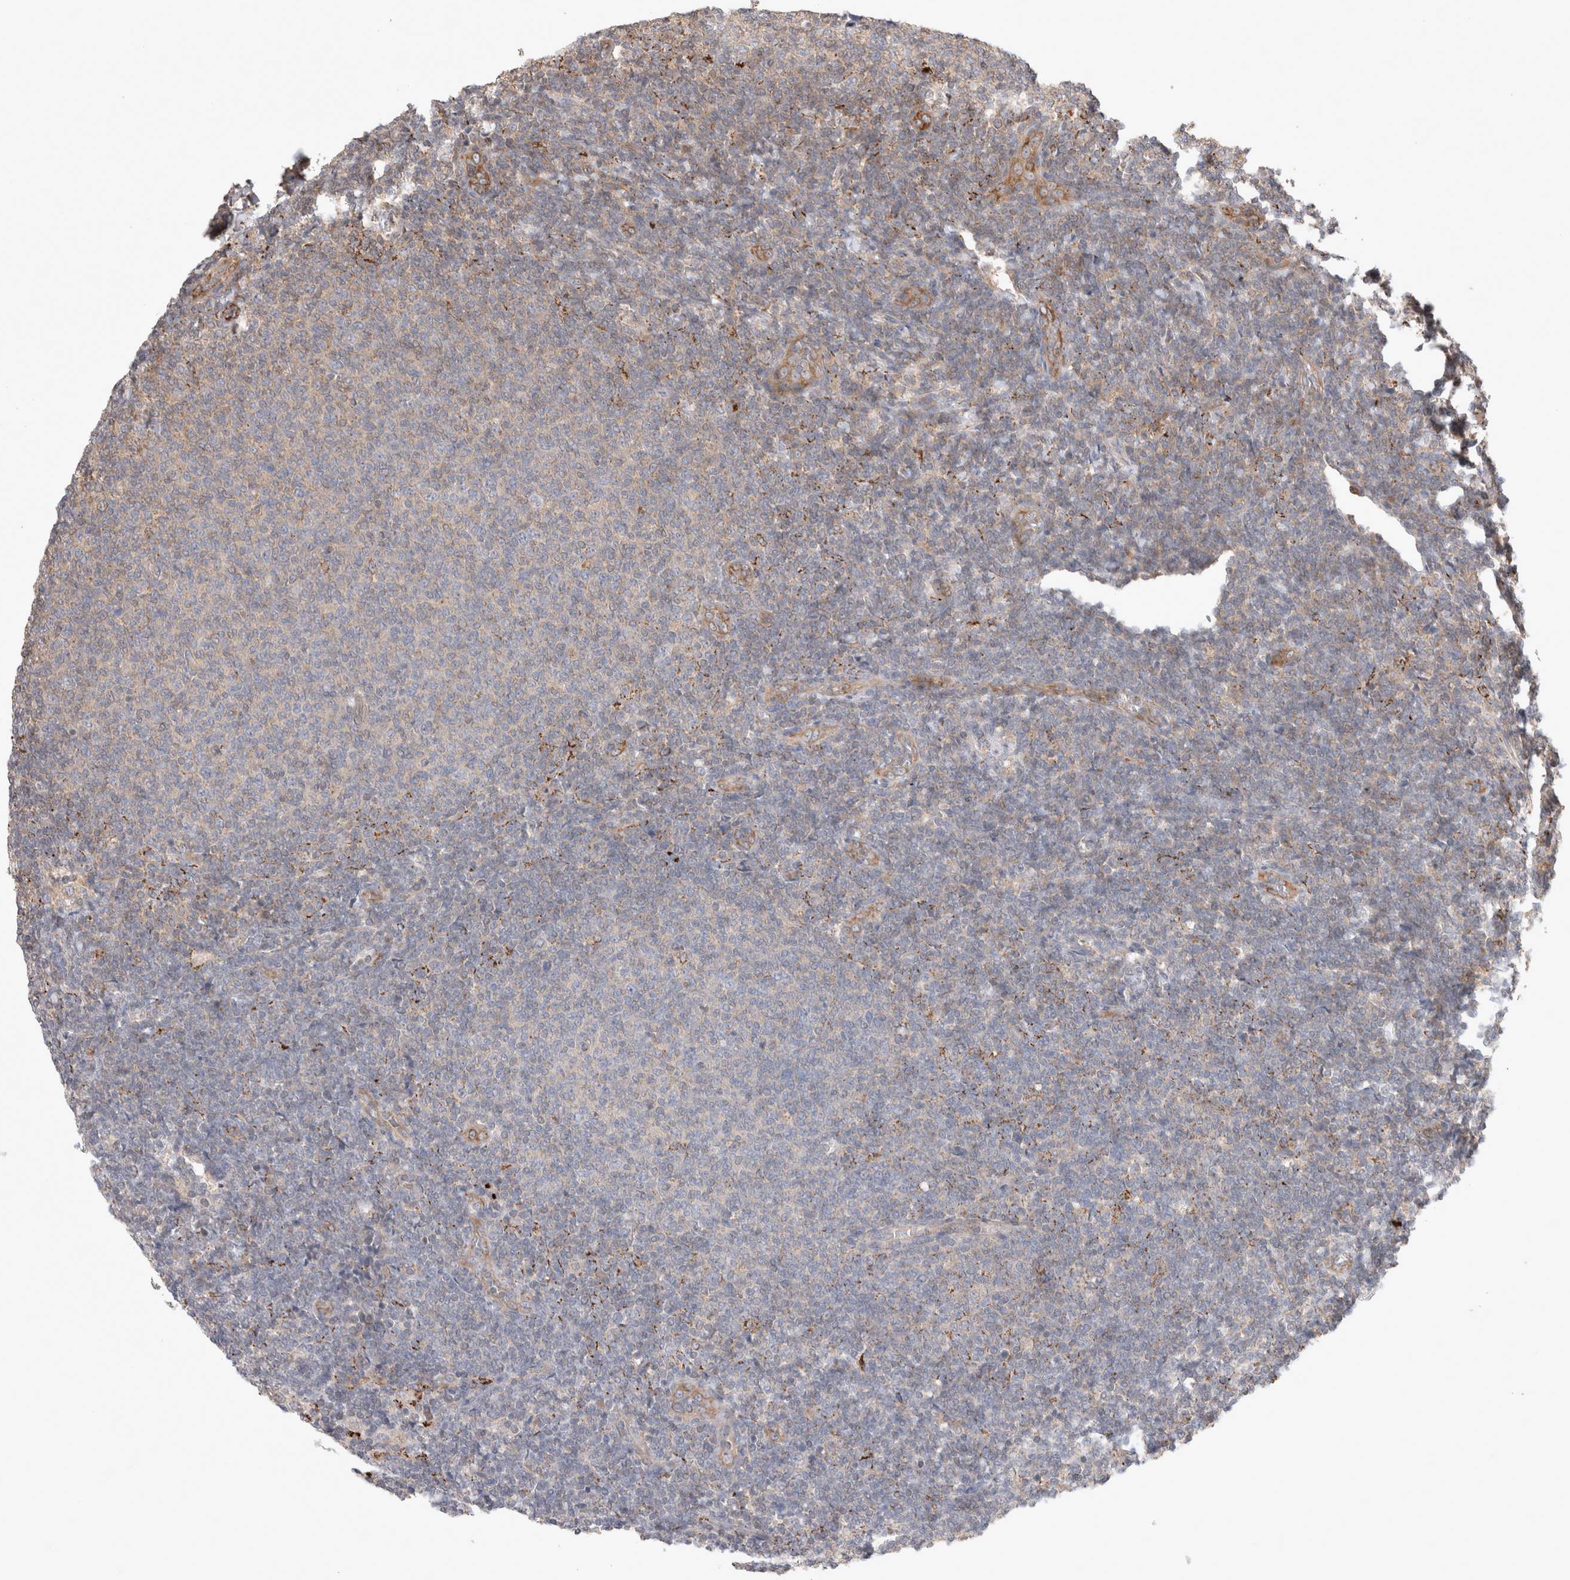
{"staining": {"intensity": "negative", "quantity": "none", "location": "none"}, "tissue": "lymphoma", "cell_type": "Tumor cells", "image_type": "cancer", "snomed": [{"axis": "morphology", "description": "Malignant lymphoma, non-Hodgkin's type, Low grade"}, {"axis": "topography", "description": "Lymph node"}], "caption": "High magnification brightfield microscopy of low-grade malignant lymphoma, non-Hodgkin's type stained with DAB (3,3'-diaminobenzidine) (brown) and counterstained with hematoxylin (blue): tumor cells show no significant expression. The staining is performed using DAB brown chromogen with nuclei counter-stained in using hematoxylin.", "gene": "HROB", "patient": {"sex": "male", "age": 66}}